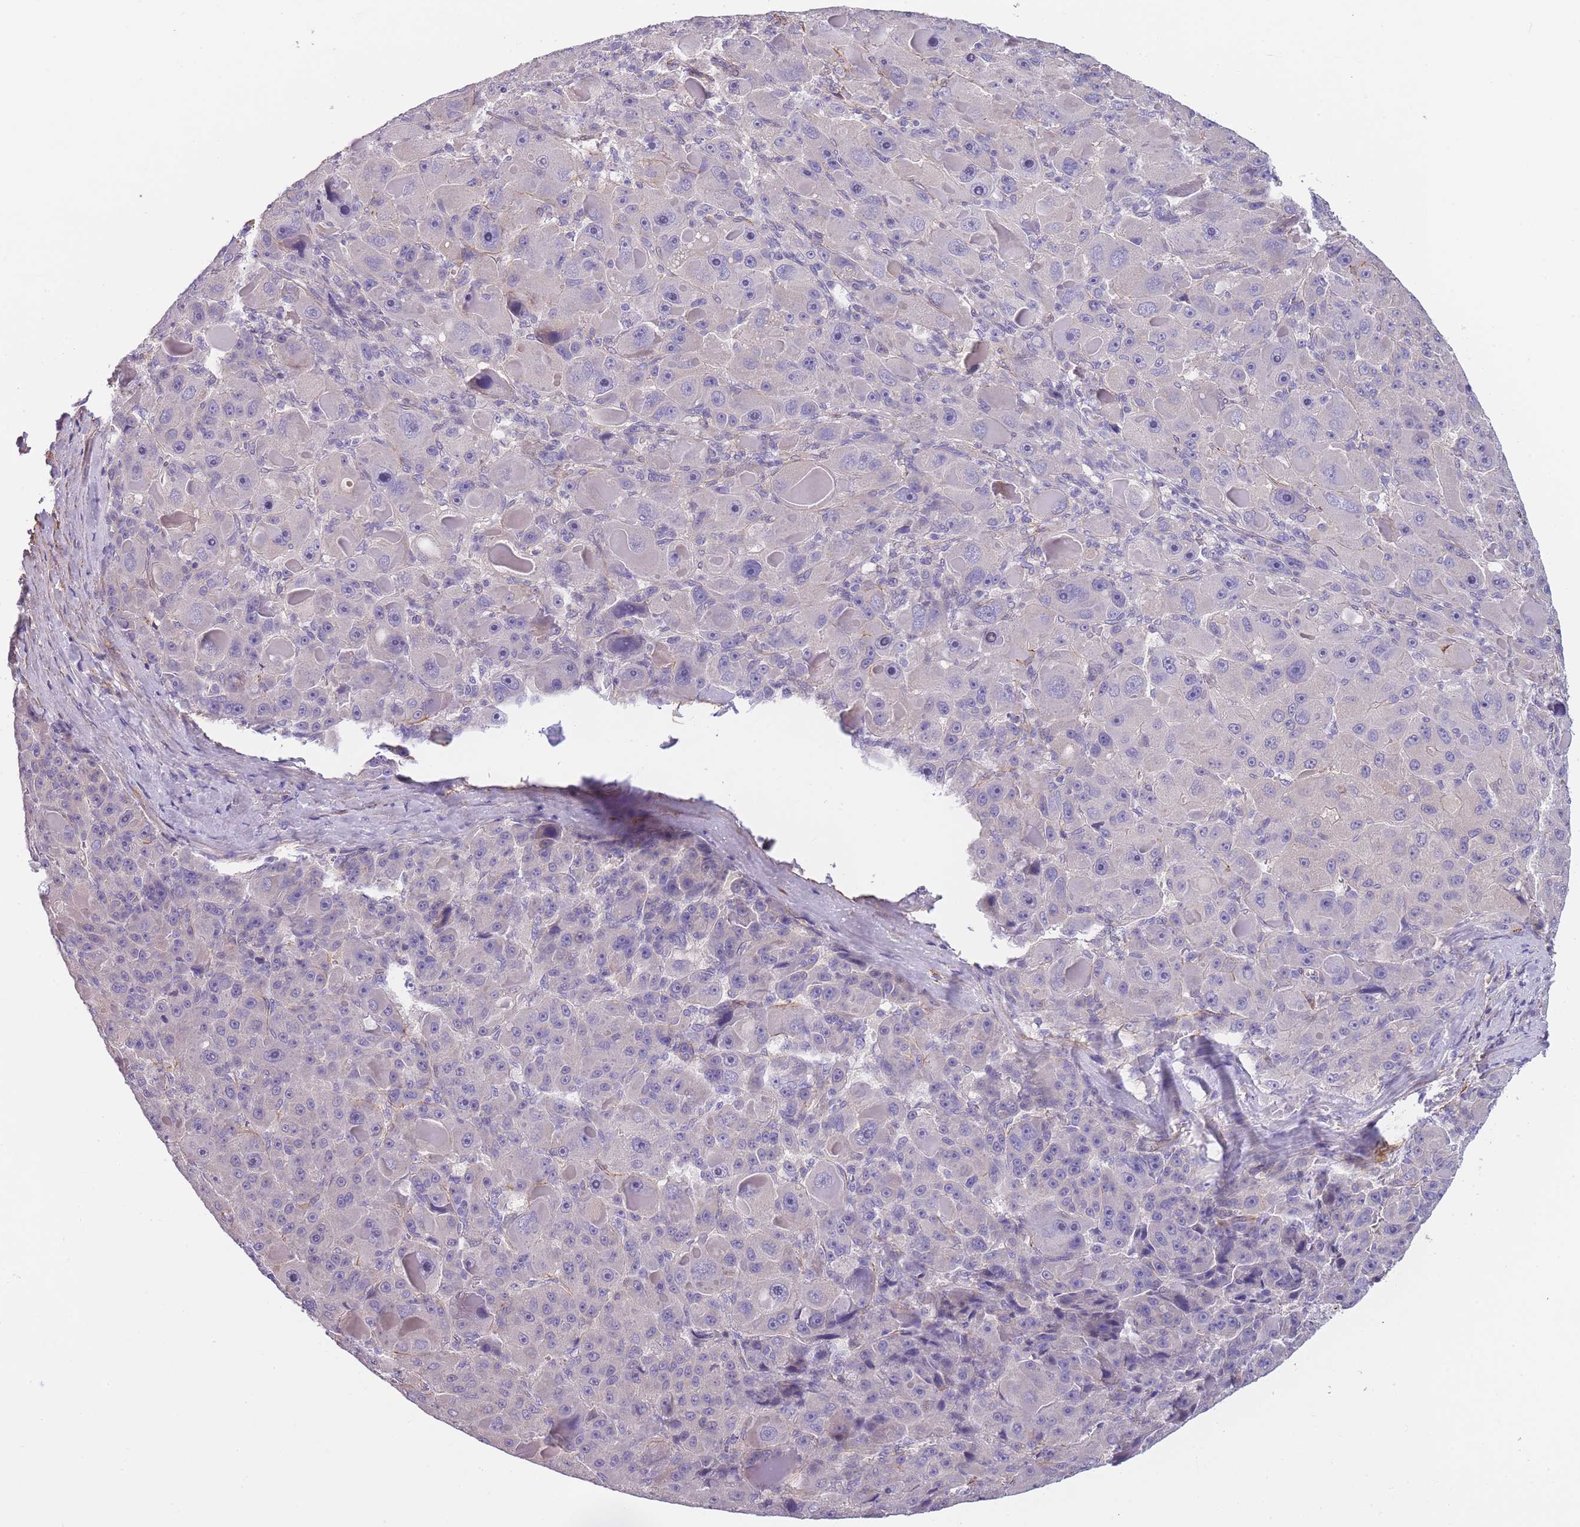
{"staining": {"intensity": "negative", "quantity": "none", "location": "none"}, "tissue": "liver cancer", "cell_type": "Tumor cells", "image_type": "cancer", "snomed": [{"axis": "morphology", "description": "Carcinoma, Hepatocellular, NOS"}, {"axis": "topography", "description": "Liver"}], "caption": "High magnification brightfield microscopy of liver cancer (hepatocellular carcinoma) stained with DAB (3,3'-diaminobenzidine) (brown) and counterstained with hematoxylin (blue): tumor cells show no significant expression.", "gene": "FAM124A", "patient": {"sex": "male", "age": 76}}